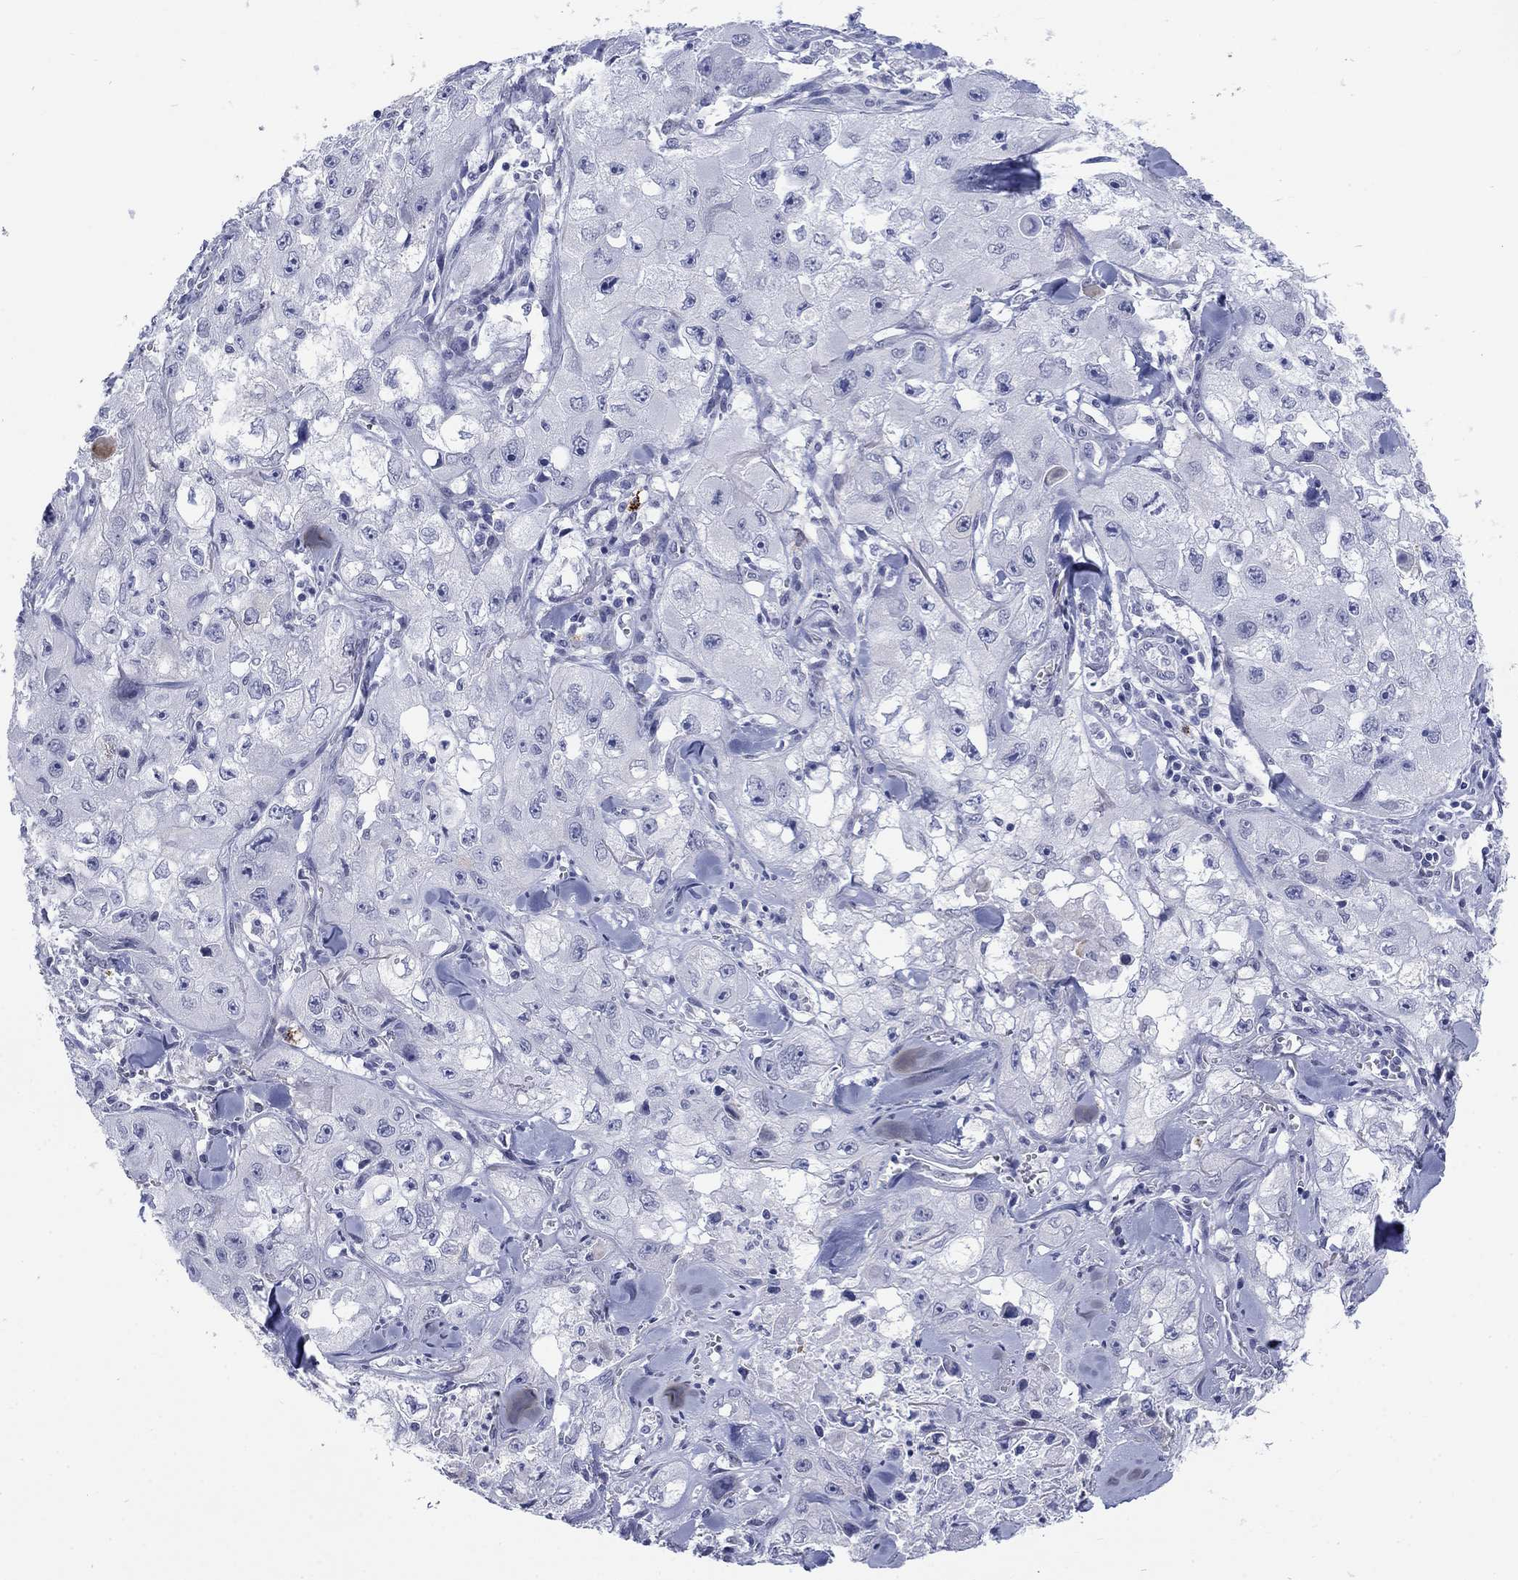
{"staining": {"intensity": "negative", "quantity": "none", "location": "none"}, "tissue": "skin cancer", "cell_type": "Tumor cells", "image_type": "cancer", "snomed": [{"axis": "morphology", "description": "Squamous cell carcinoma, NOS"}, {"axis": "topography", "description": "Skin"}, {"axis": "topography", "description": "Subcutis"}], "caption": "This is a histopathology image of immunohistochemistry staining of skin squamous cell carcinoma, which shows no expression in tumor cells.", "gene": "ECEL1", "patient": {"sex": "male", "age": 73}}